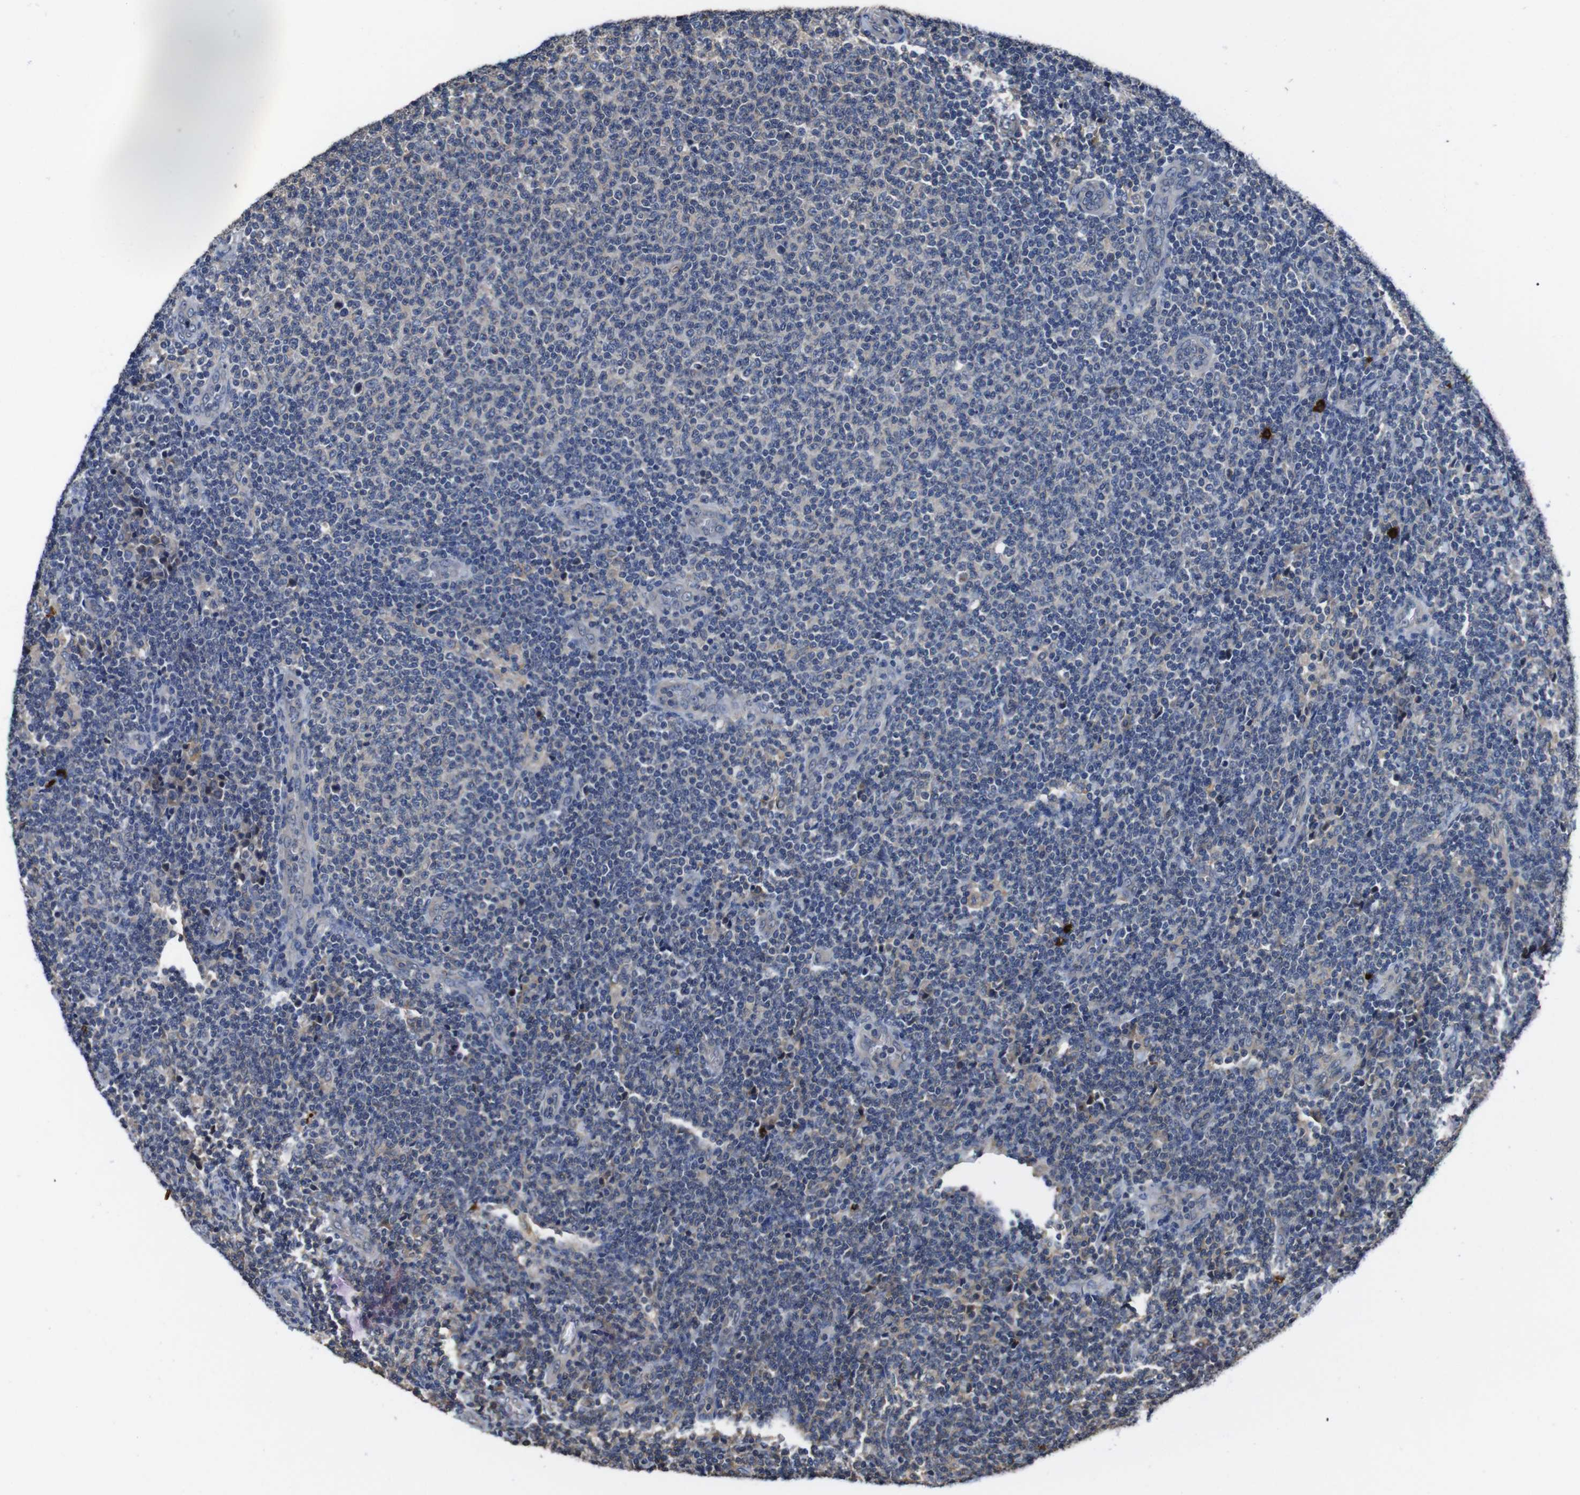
{"staining": {"intensity": "negative", "quantity": "none", "location": "none"}, "tissue": "lymphoma", "cell_type": "Tumor cells", "image_type": "cancer", "snomed": [{"axis": "morphology", "description": "Malignant lymphoma, non-Hodgkin's type, Low grade"}, {"axis": "topography", "description": "Lymph node"}], "caption": "This photomicrograph is of lymphoma stained with immunohistochemistry (IHC) to label a protein in brown with the nuclei are counter-stained blue. There is no staining in tumor cells.", "gene": "GLIPR1", "patient": {"sex": "male", "age": 66}}